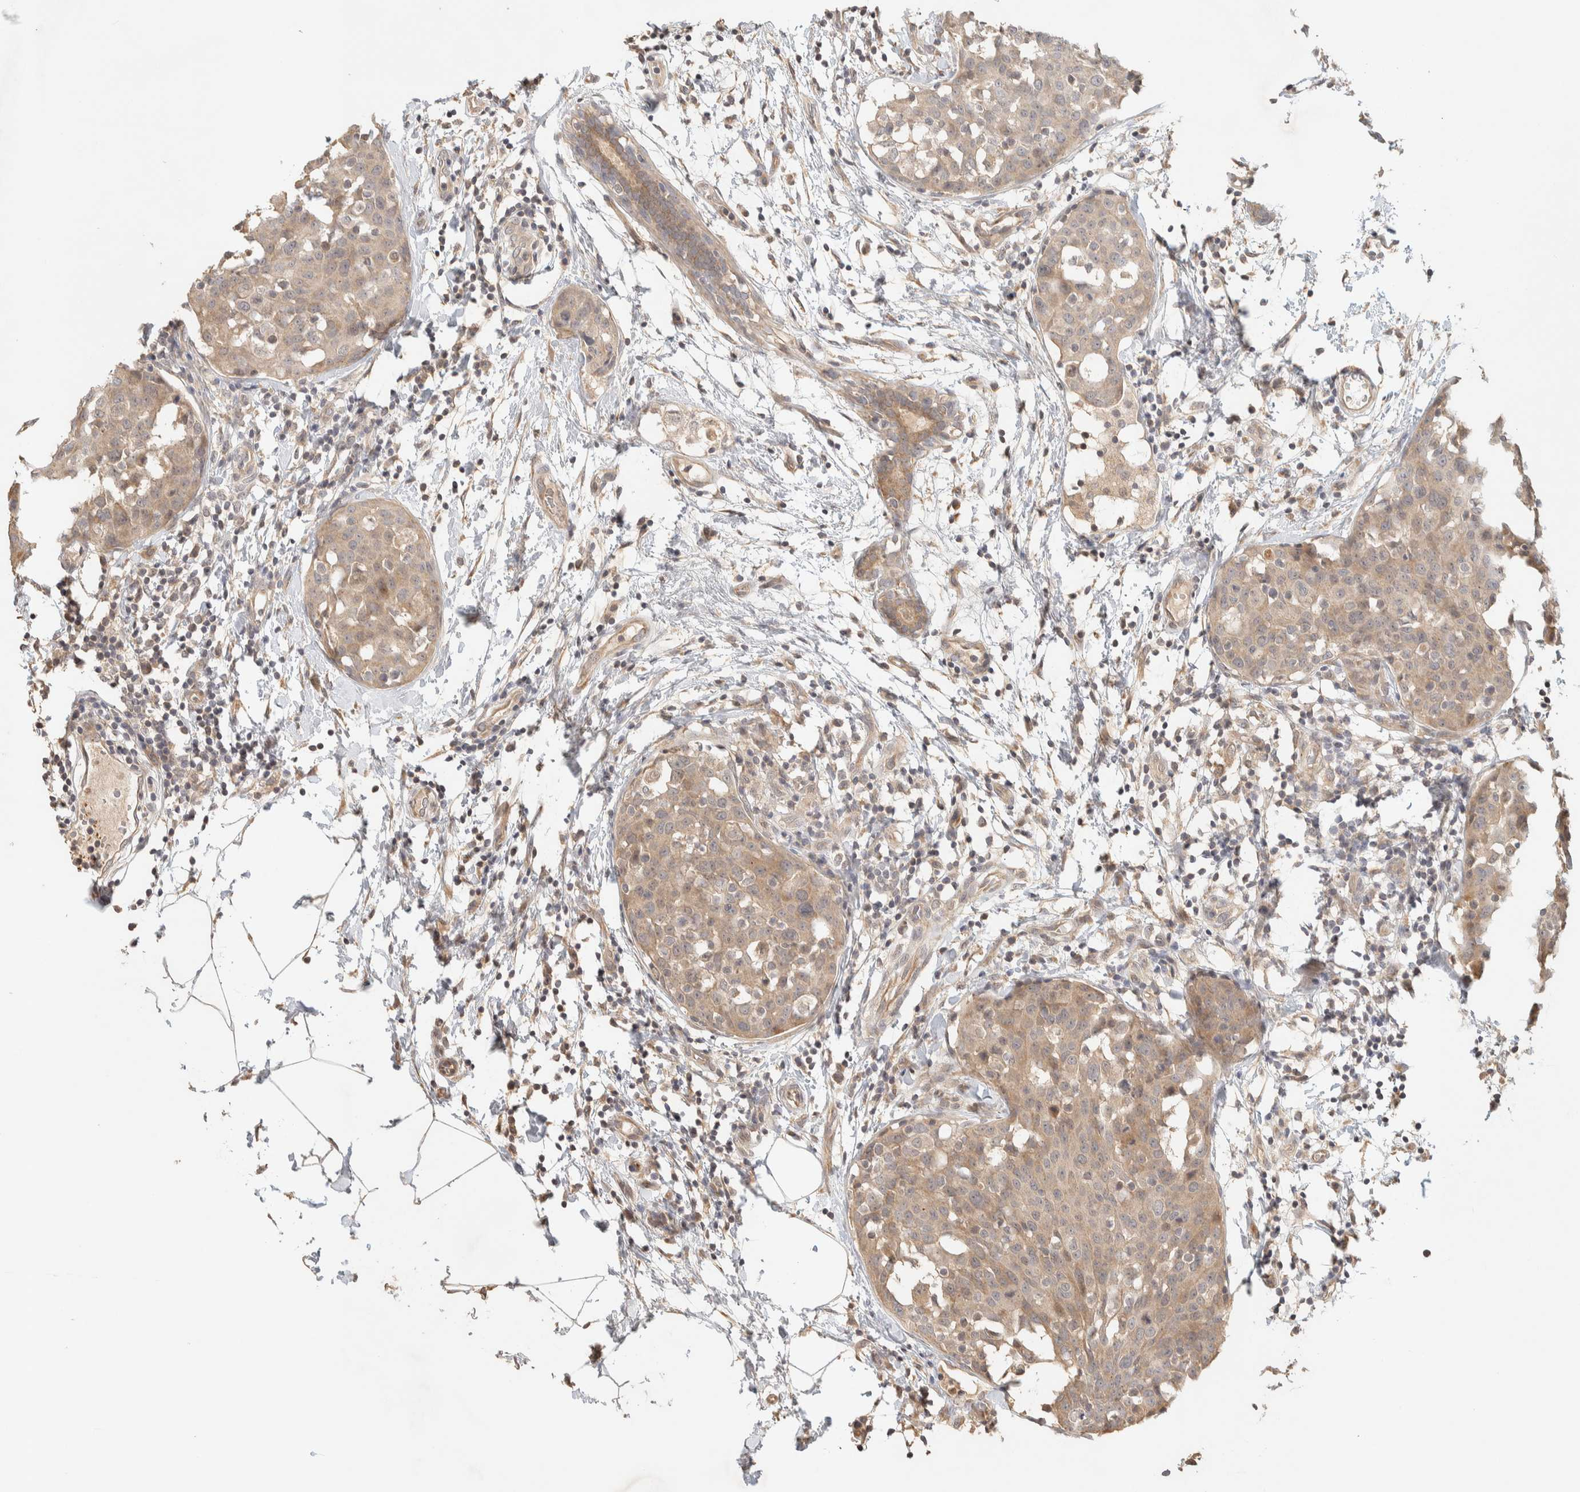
{"staining": {"intensity": "weak", "quantity": ">75%", "location": "cytoplasmic/membranous"}, "tissue": "breast cancer", "cell_type": "Tumor cells", "image_type": "cancer", "snomed": [{"axis": "morphology", "description": "Normal tissue, NOS"}, {"axis": "morphology", "description": "Duct carcinoma"}, {"axis": "topography", "description": "Breast"}], "caption": "Approximately >75% of tumor cells in breast intraductal carcinoma exhibit weak cytoplasmic/membranous protein positivity as visualized by brown immunohistochemical staining.", "gene": "ITPA", "patient": {"sex": "female", "age": 37}}